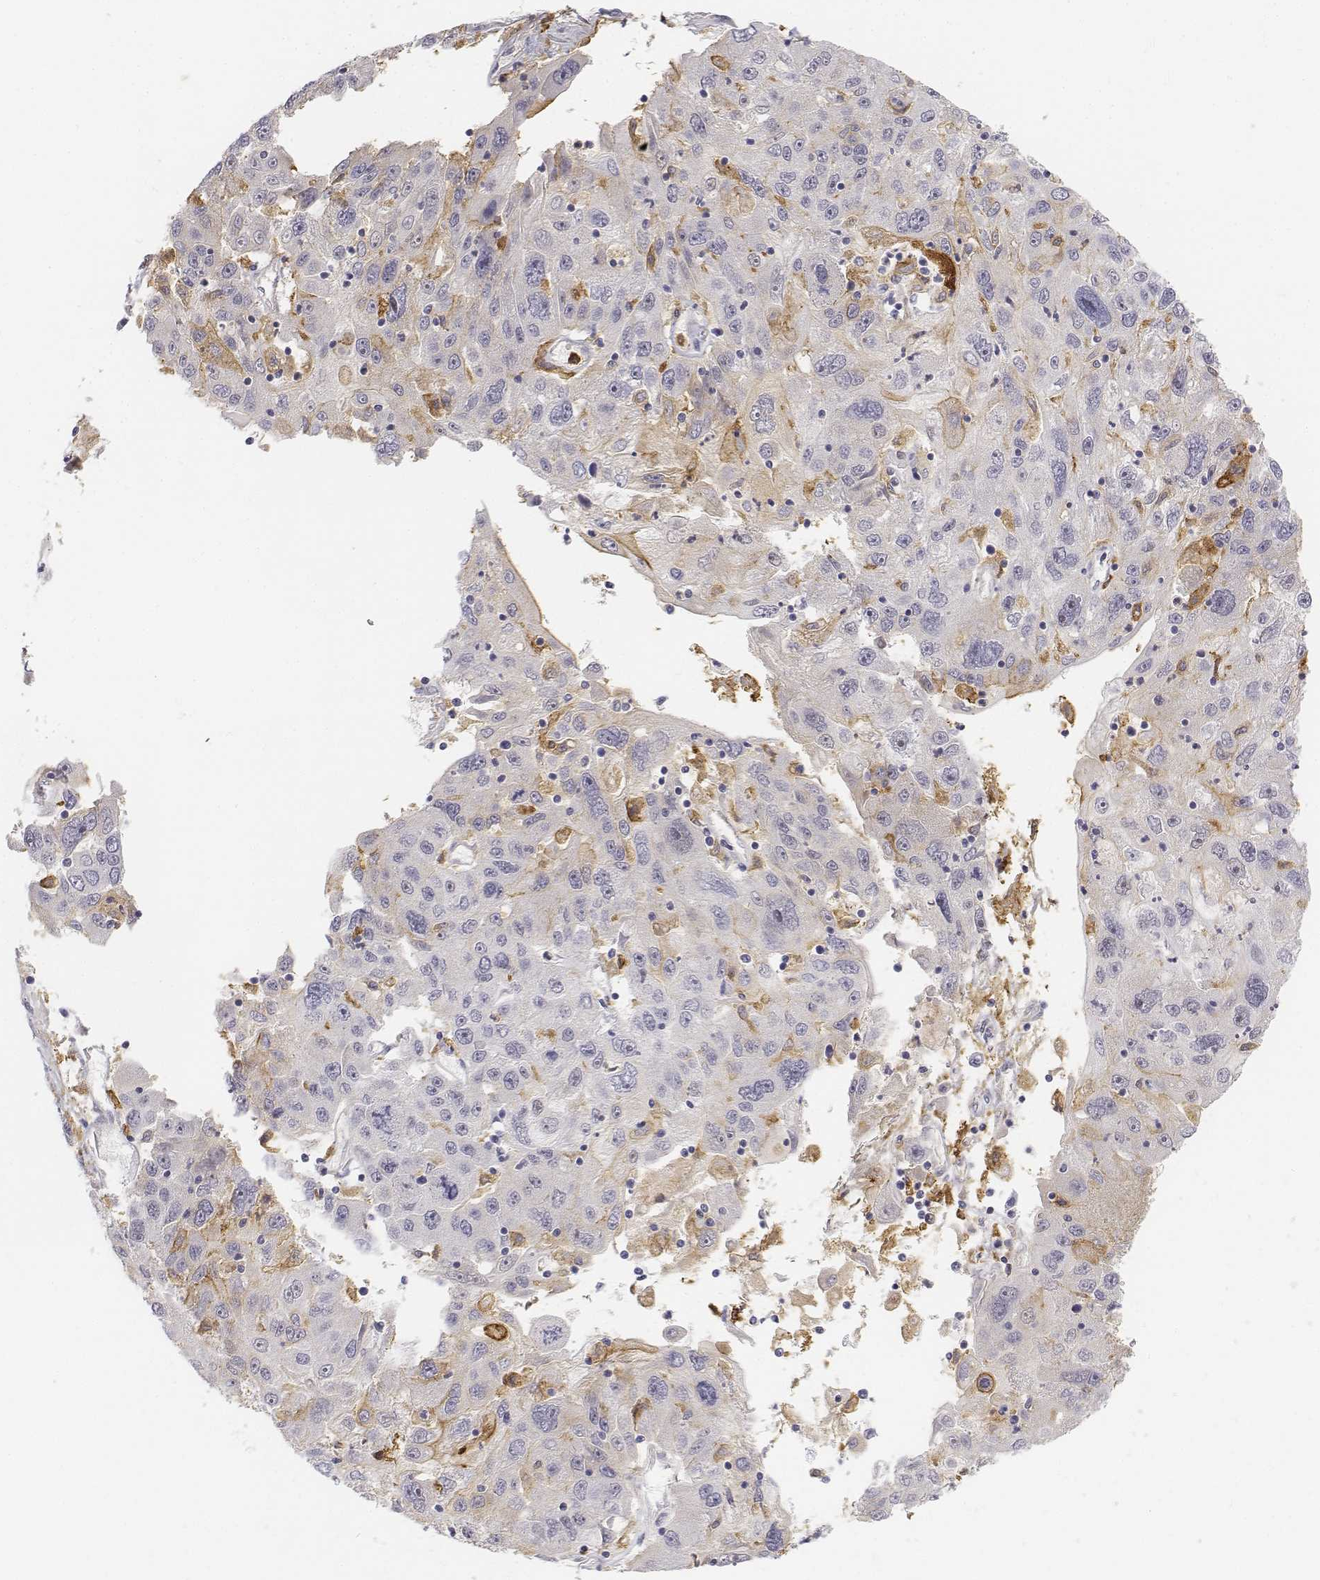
{"staining": {"intensity": "negative", "quantity": "none", "location": "none"}, "tissue": "stomach cancer", "cell_type": "Tumor cells", "image_type": "cancer", "snomed": [{"axis": "morphology", "description": "Adenocarcinoma, NOS"}, {"axis": "topography", "description": "Stomach"}], "caption": "Immunohistochemistry (IHC) of human adenocarcinoma (stomach) demonstrates no expression in tumor cells.", "gene": "CD14", "patient": {"sex": "male", "age": 56}}